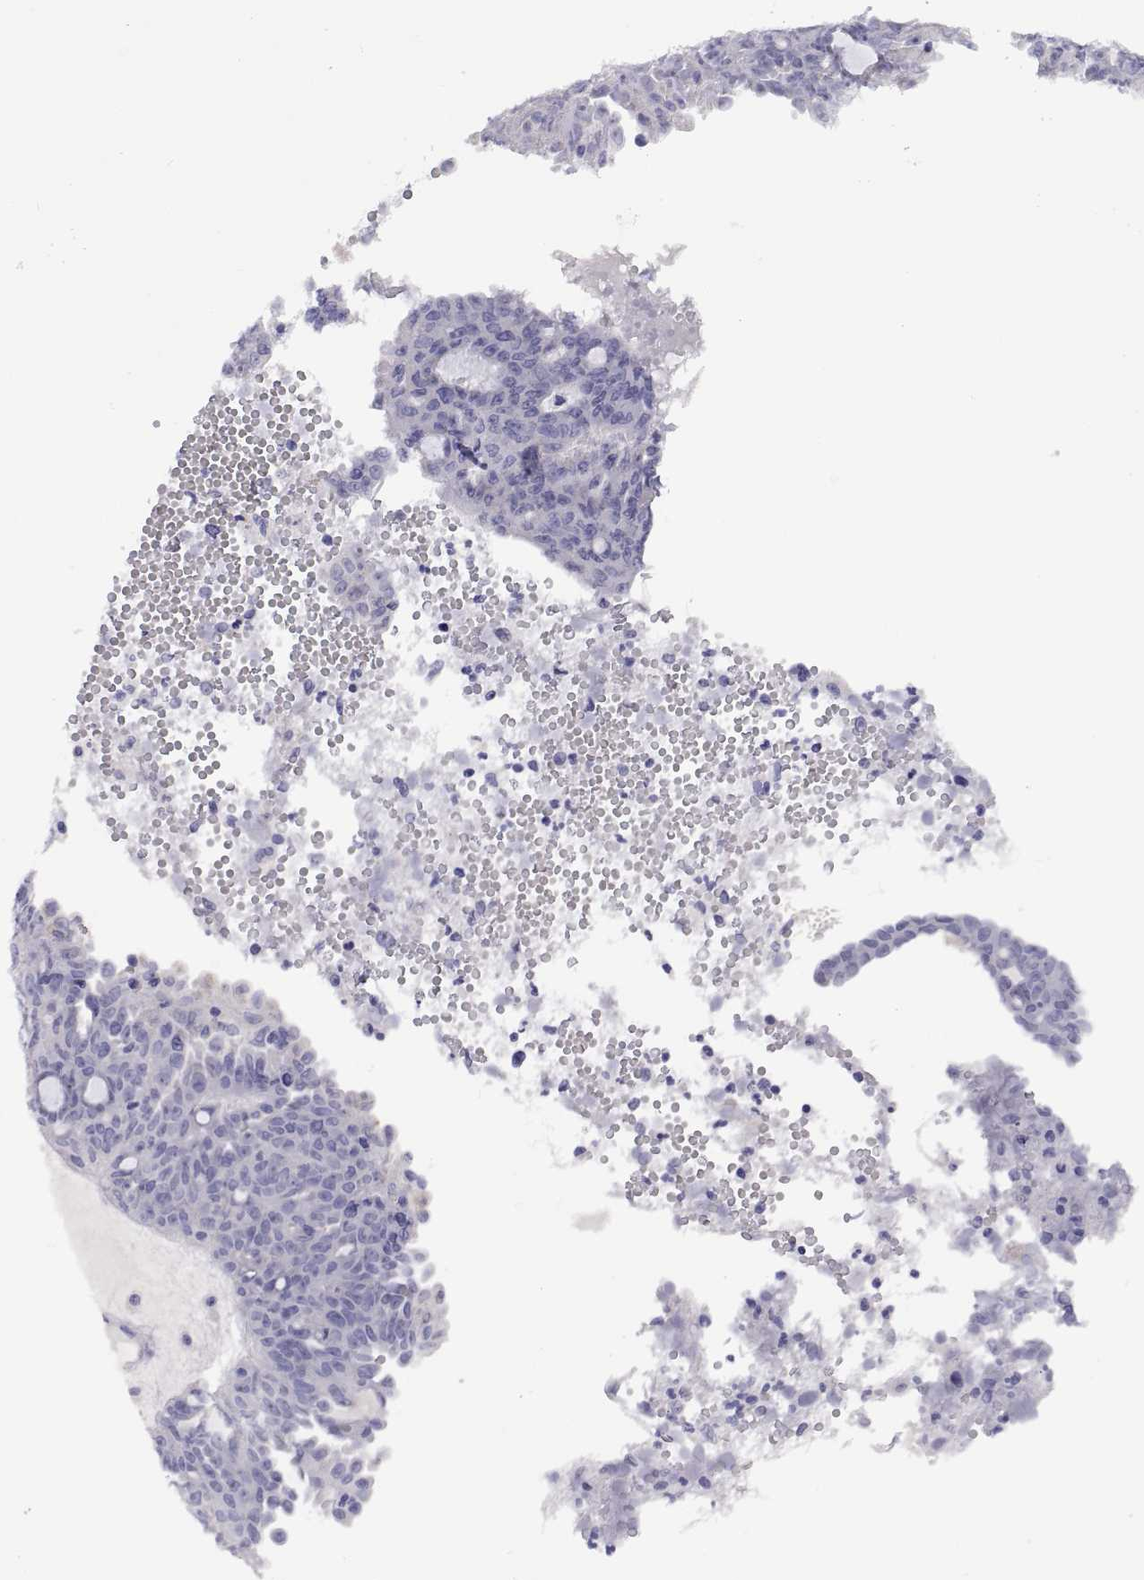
{"staining": {"intensity": "negative", "quantity": "none", "location": "none"}, "tissue": "ovarian cancer", "cell_type": "Tumor cells", "image_type": "cancer", "snomed": [{"axis": "morphology", "description": "Cystadenocarcinoma, serous, NOS"}, {"axis": "topography", "description": "Ovary"}], "caption": "Human ovarian cancer stained for a protein using IHC reveals no staining in tumor cells.", "gene": "VSX2", "patient": {"sex": "female", "age": 71}}